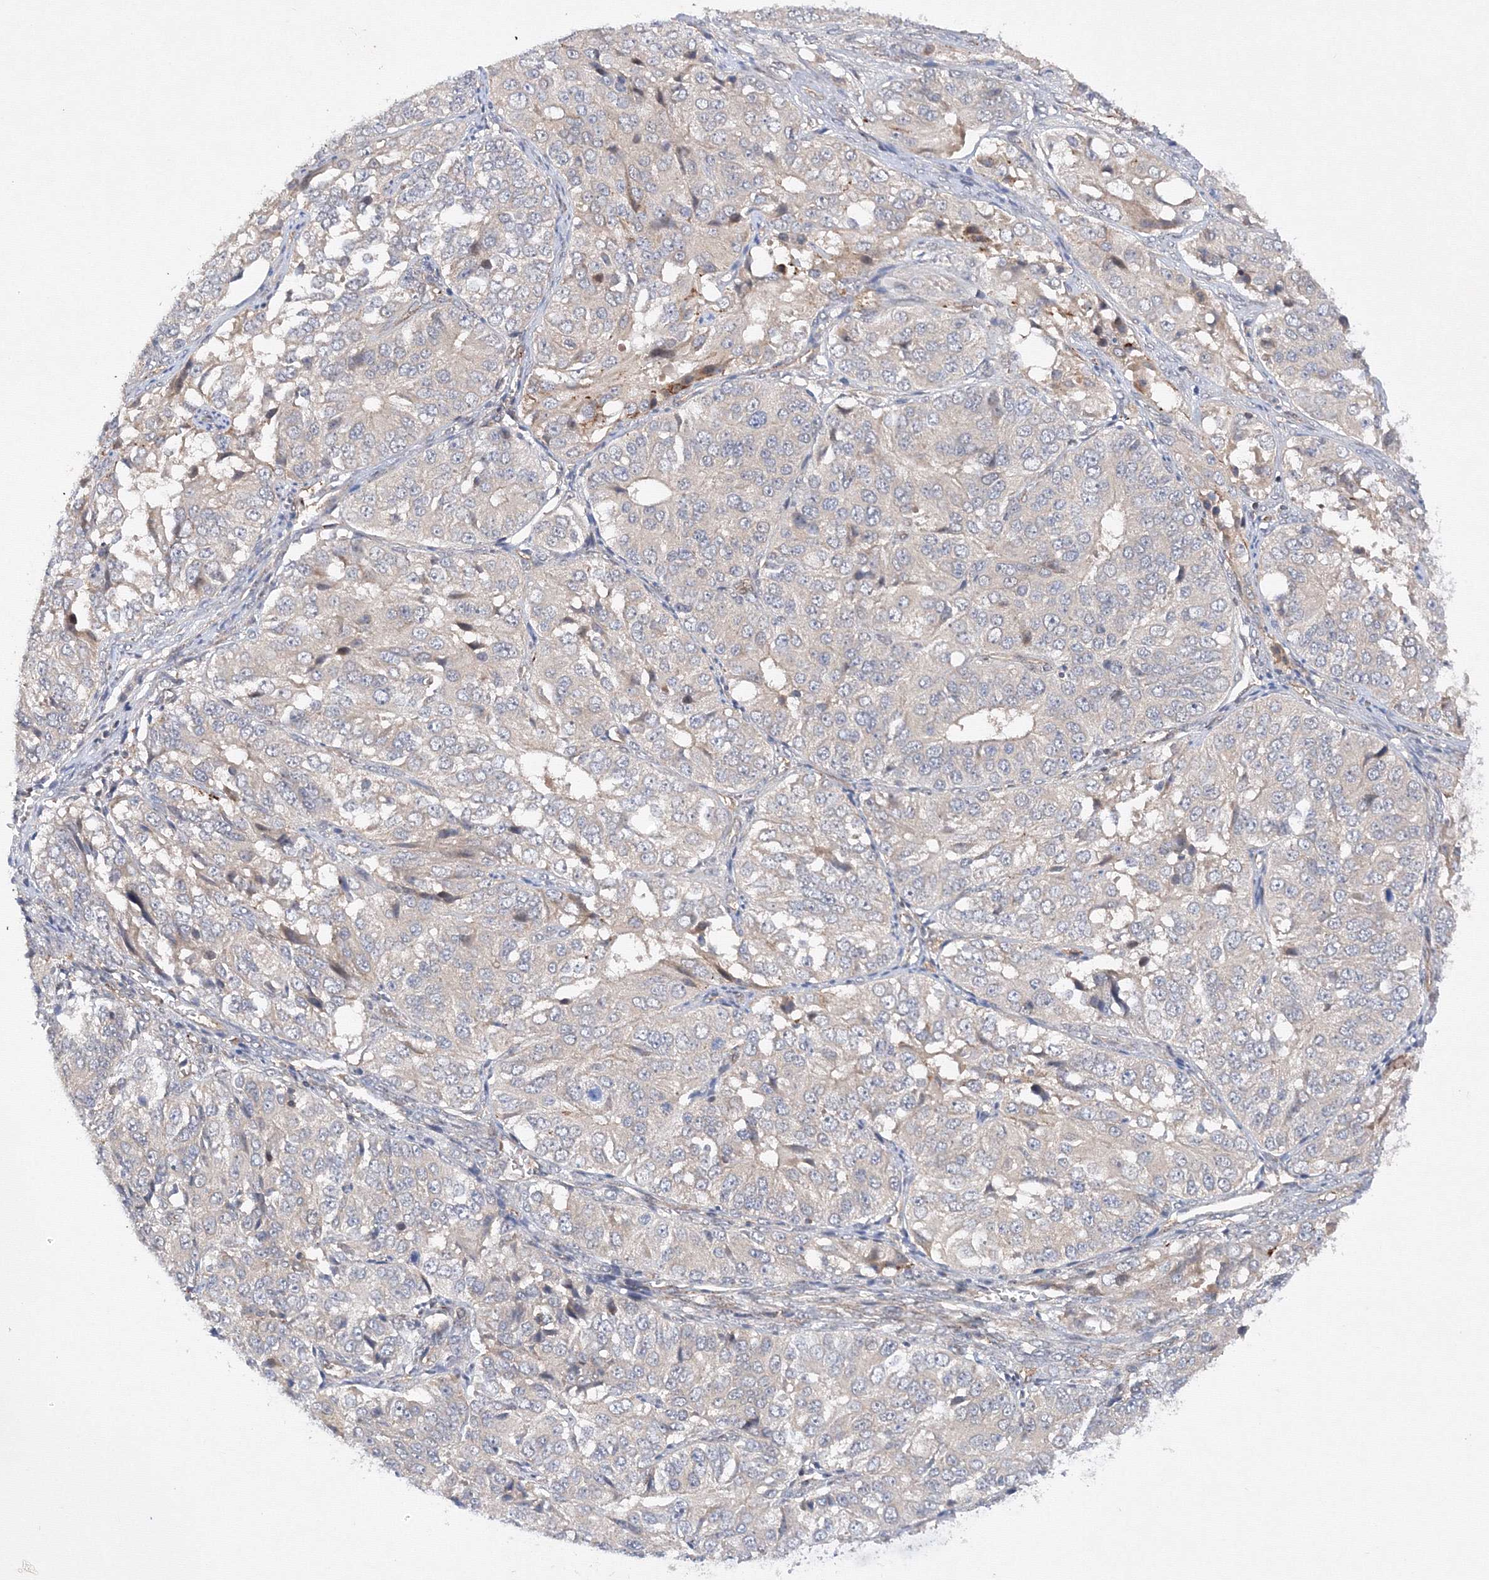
{"staining": {"intensity": "negative", "quantity": "none", "location": "none"}, "tissue": "ovarian cancer", "cell_type": "Tumor cells", "image_type": "cancer", "snomed": [{"axis": "morphology", "description": "Carcinoma, endometroid"}, {"axis": "topography", "description": "Ovary"}], "caption": "Human ovarian cancer stained for a protein using immunohistochemistry (IHC) reveals no staining in tumor cells.", "gene": "DCTD", "patient": {"sex": "female", "age": 51}}